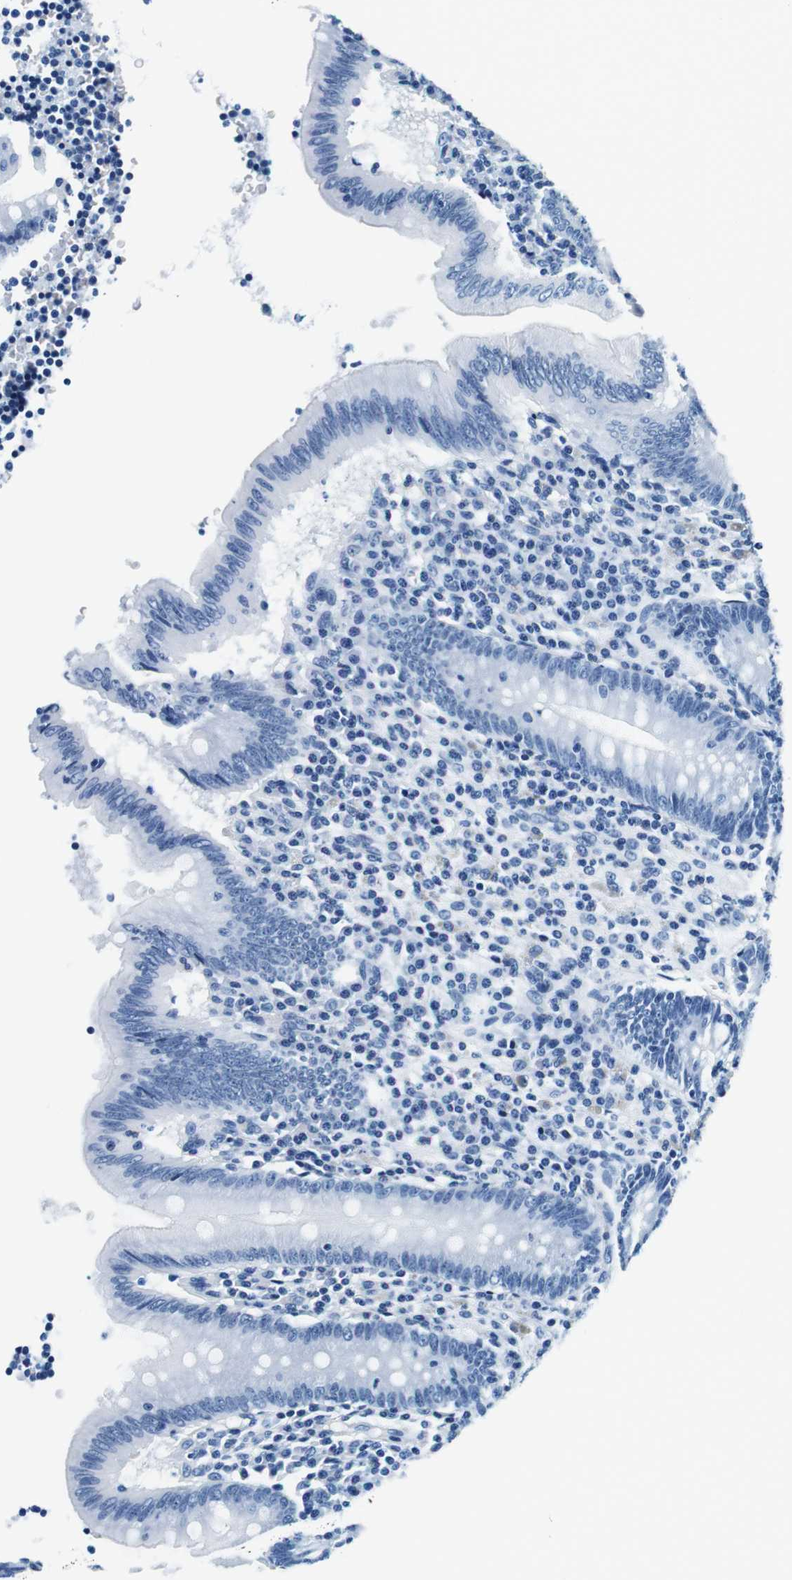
{"staining": {"intensity": "negative", "quantity": "none", "location": "none"}, "tissue": "appendix", "cell_type": "Glandular cells", "image_type": "normal", "snomed": [{"axis": "morphology", "description": "Normal tissue, NOS"}, {"axis": "morphology", "description": "Inflammation, NOS"}, {"axis": "topography", "description": "Appendix"}], "caption": "Appendix stained for a protein using IHC exhibits no positivity glandular cells.", "gene": "ELANE", "patient": {"sex": "male", "age": 46}}